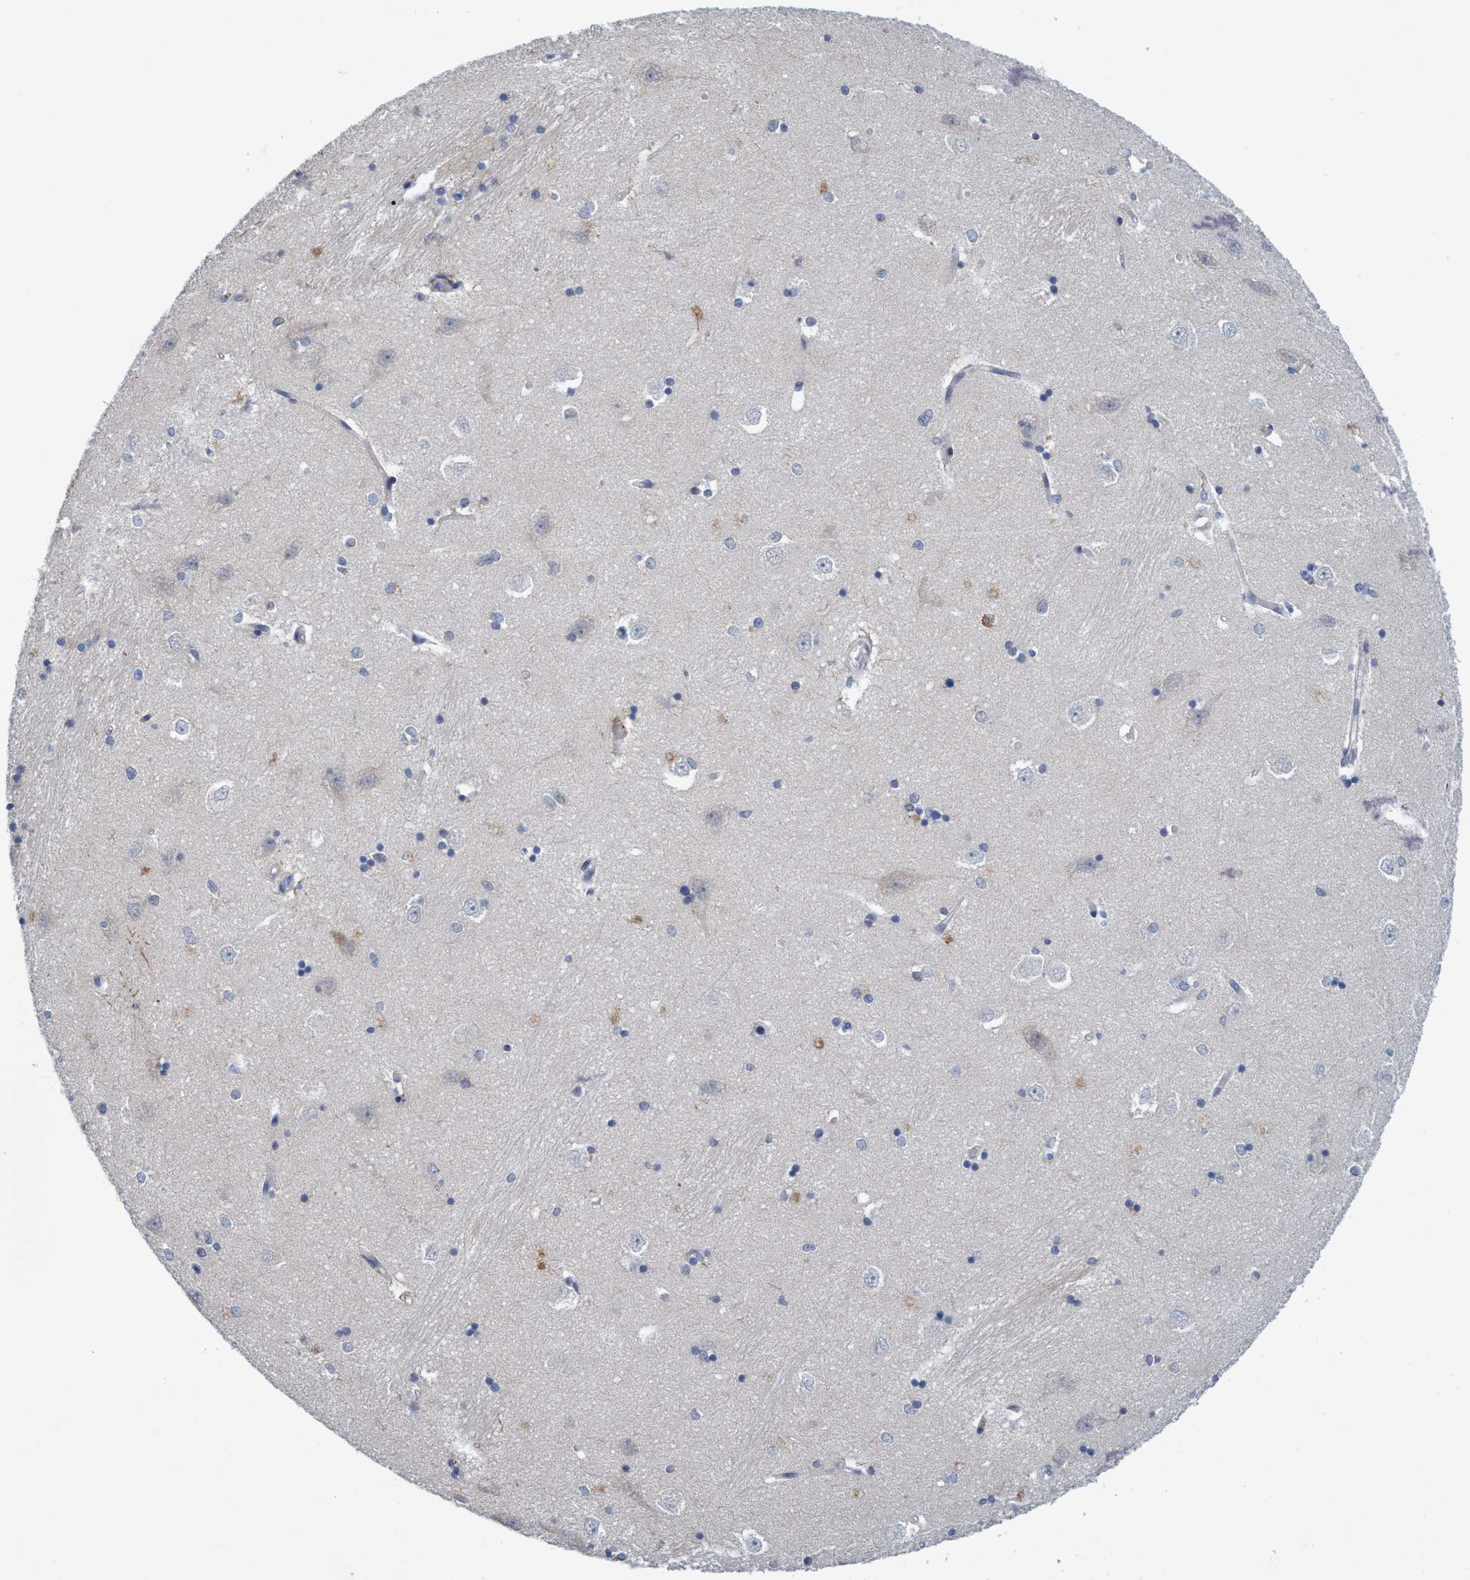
{"staining": {"intensity": "negative", "quantity": "none", "location": "none"}, "tissue": "hippocampus", "cell_type": "Glial cells", "image_type": "normal", "snomed": [{"axis": "morphology", "description": "Normal tissue, NOS"}, {"axis": "topography", "description": "Hippocampus"}], "caption": "A high-resolution image shows IHC staining of unremarkable hippocampus, which reveals no significant expression in glial cells.", "gene": "RNF208", "patient": {"sex": "male", "age": 45}}